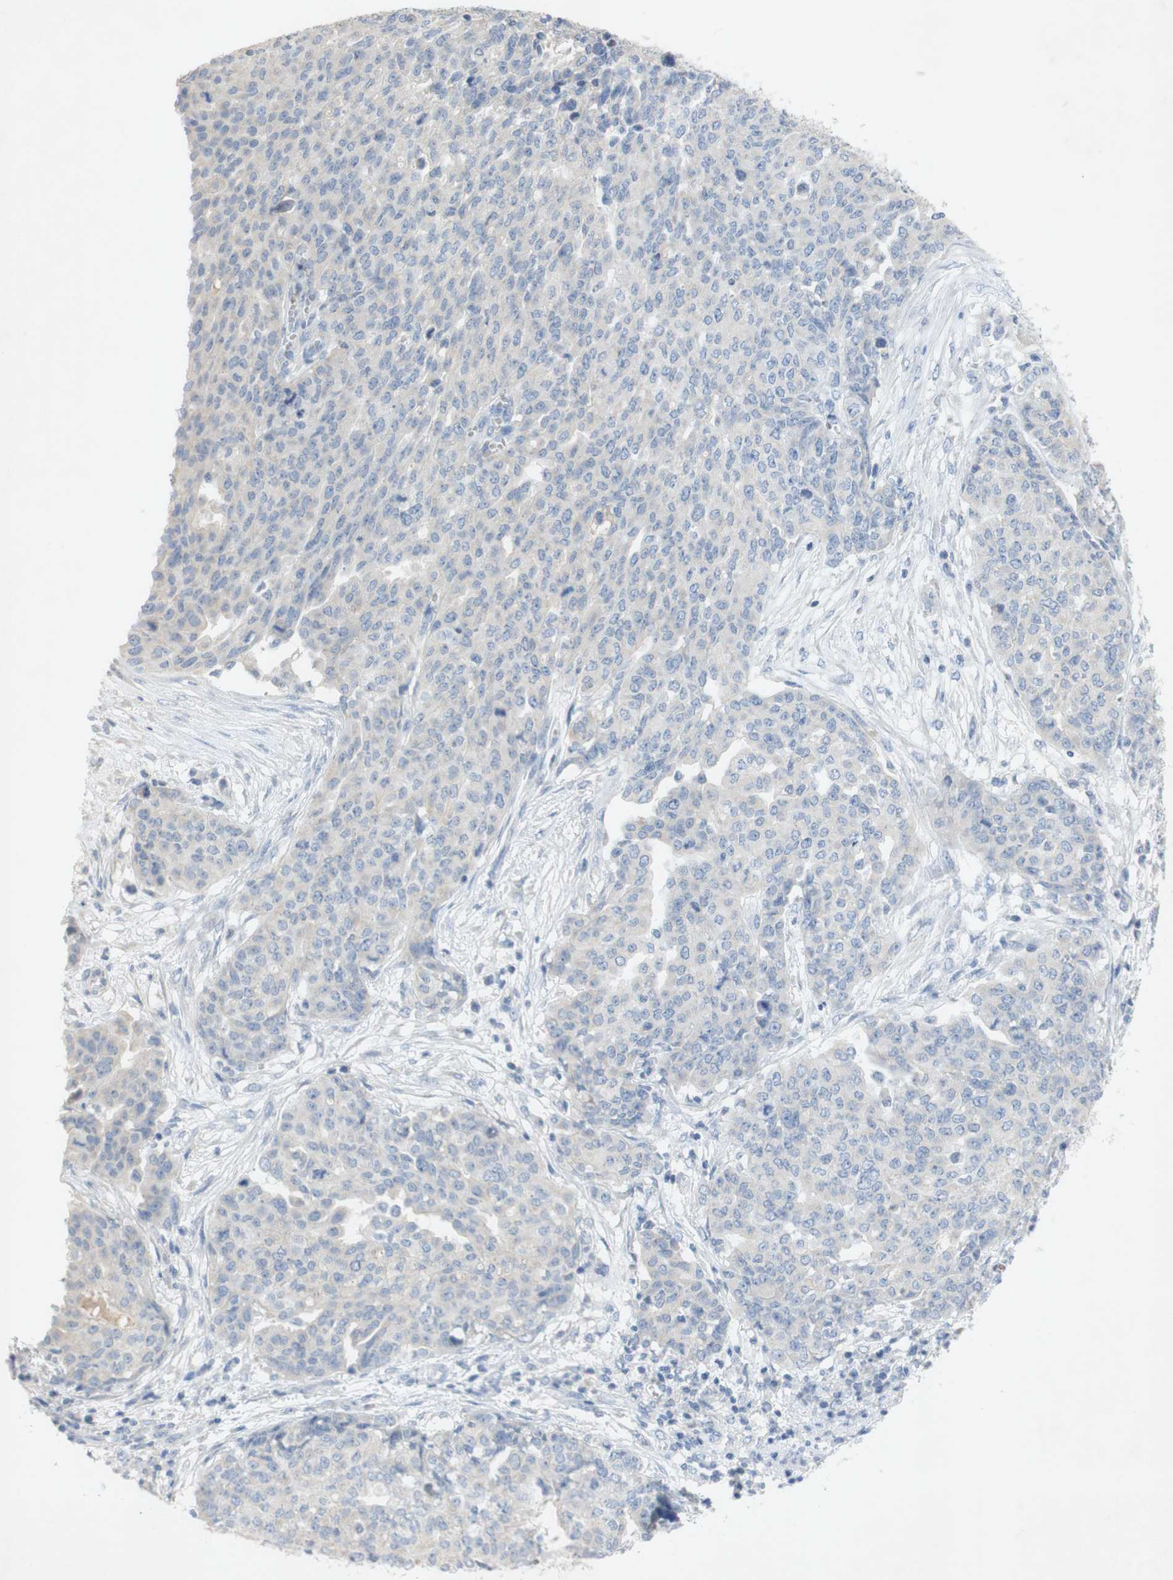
{"staining": {"intensity": "negative", "quantity": "none", "location": "none"}, "tissue": "ovarian cancer", "cell_type": "Tumor cells", "image_type": "cancer", "snomed": [{"axis": "morphology", "description": "Cystadenocarcinoma, serous, NOS"}, {"axis": "topography", "description": "Soft tissue"}, {"axis": "topography", "description": "Ovary"}], "caption": "High power microscopy micrograph of an immunohistochemistry (IHC) photomicrograph of ovarian cancer (serous cystadenocarcinoma), revealing no significant staining in tumor cells. The staining was performed using DAB (3,3'-diaminobenzidine) to visualize the protein expression in brown, while the nuclei were stained in blue with hematoxylin (Magnification: 20x).", "gene": "EPO", "patient": {"sex": "female", "age": 57}}